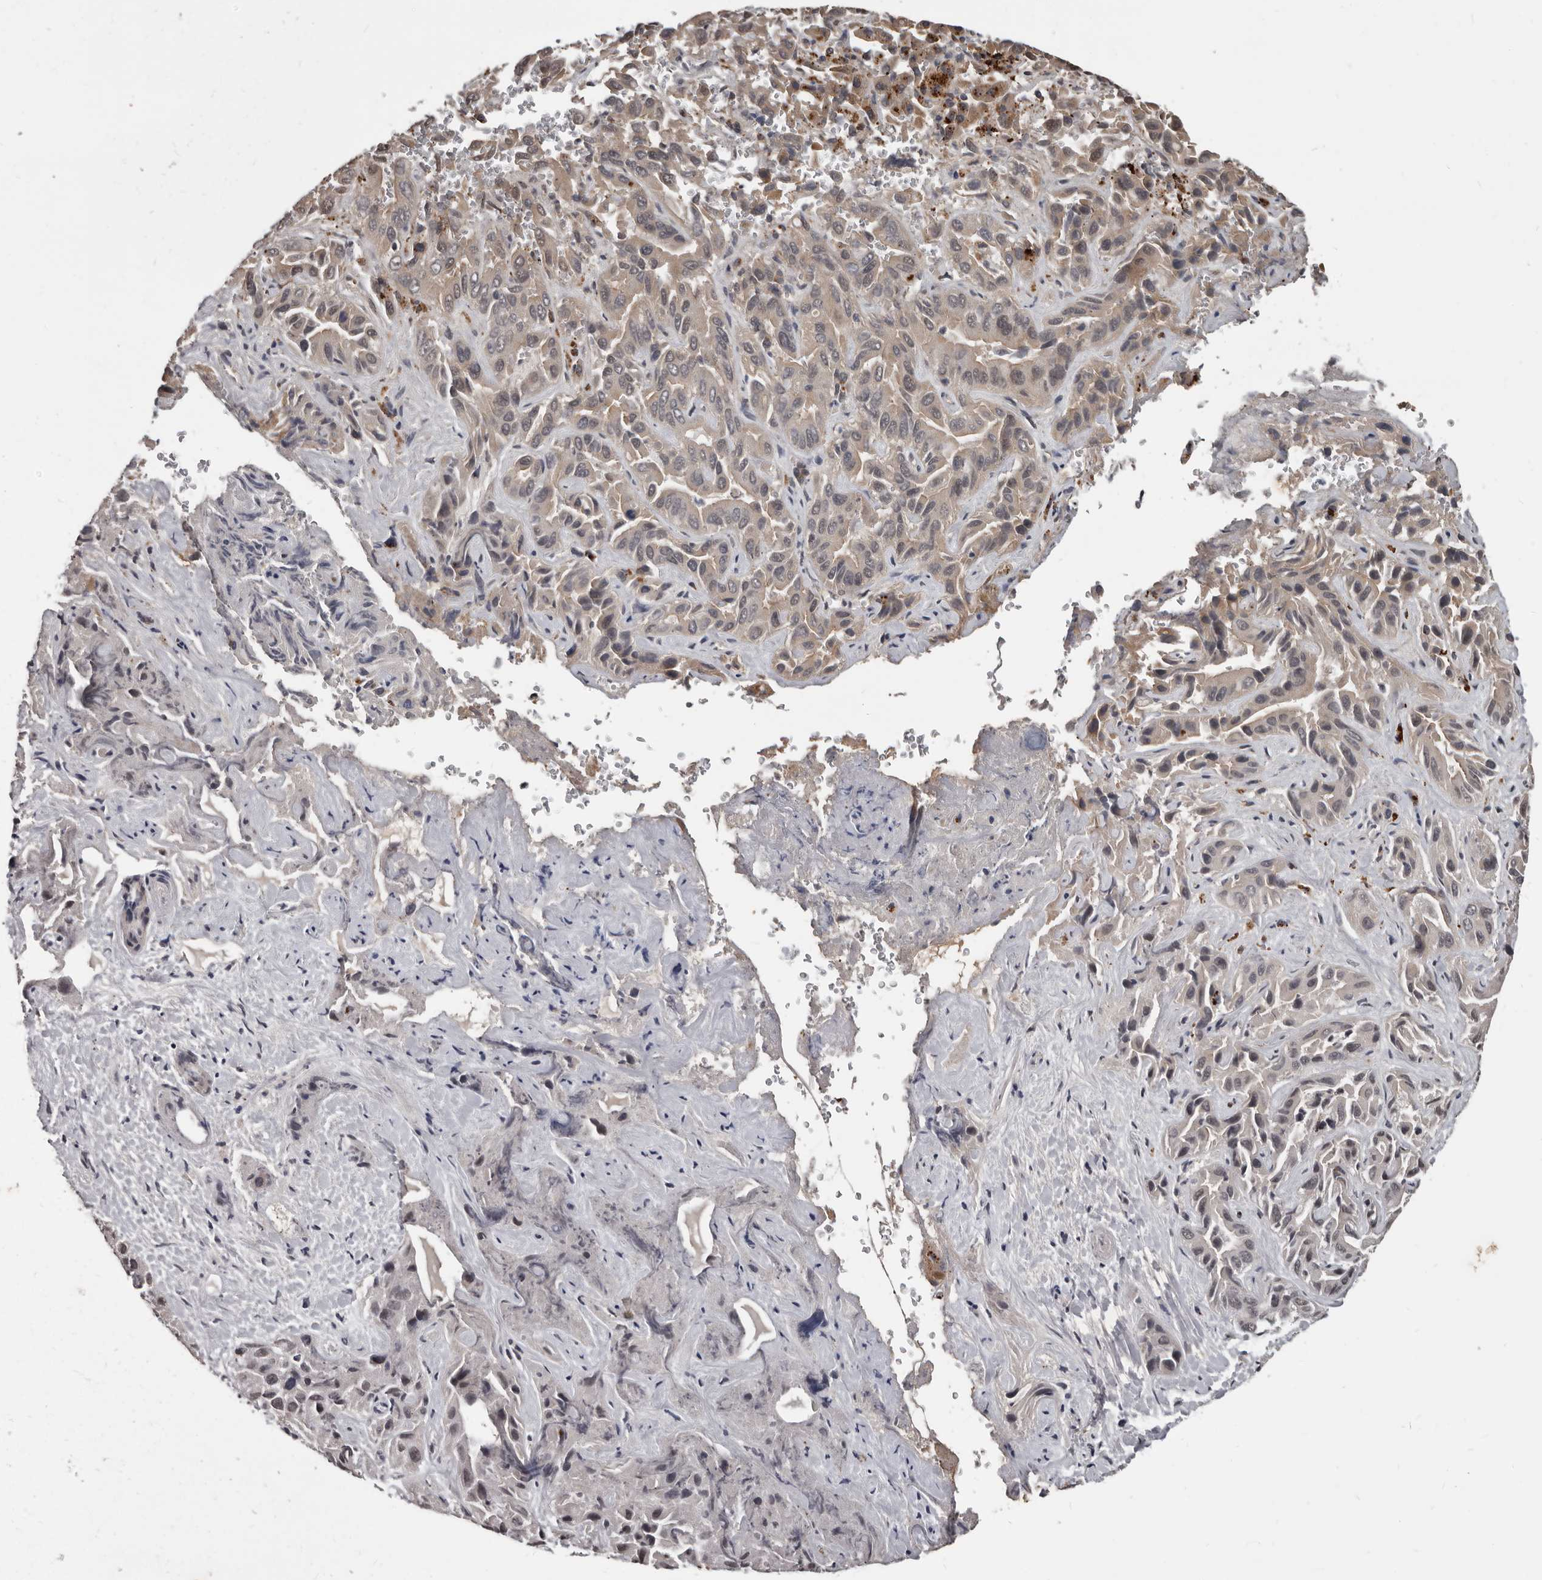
{"staining": {"intensity": "moderate", "quantity": "25%-75%", "location": "cytoplasmic/membranous"}, "tissue": "liver cancer", "cell_type": "Tumor cells", "image_type": "cancer", "snomed": [{"axis": "morphology", "description": "Cholangiocarcinoma"}, {"axis": "topography", "description": "Liver"}], "caption": "IHC staining of liver cancer, which reveals medium levels of moderate cytoplasmic/membranous staining in approximately 25%-75% of tumor cells indicating moderate cytoplasmic/membranous protein staining. The staining was performed using DAB (3,3'-diaminobenzidine) (brown) for protein detection and nuclei were counterstained in hematoxylin (blue).", "gene": "AHR", "patient": {"sex": "female", "age": 52}}